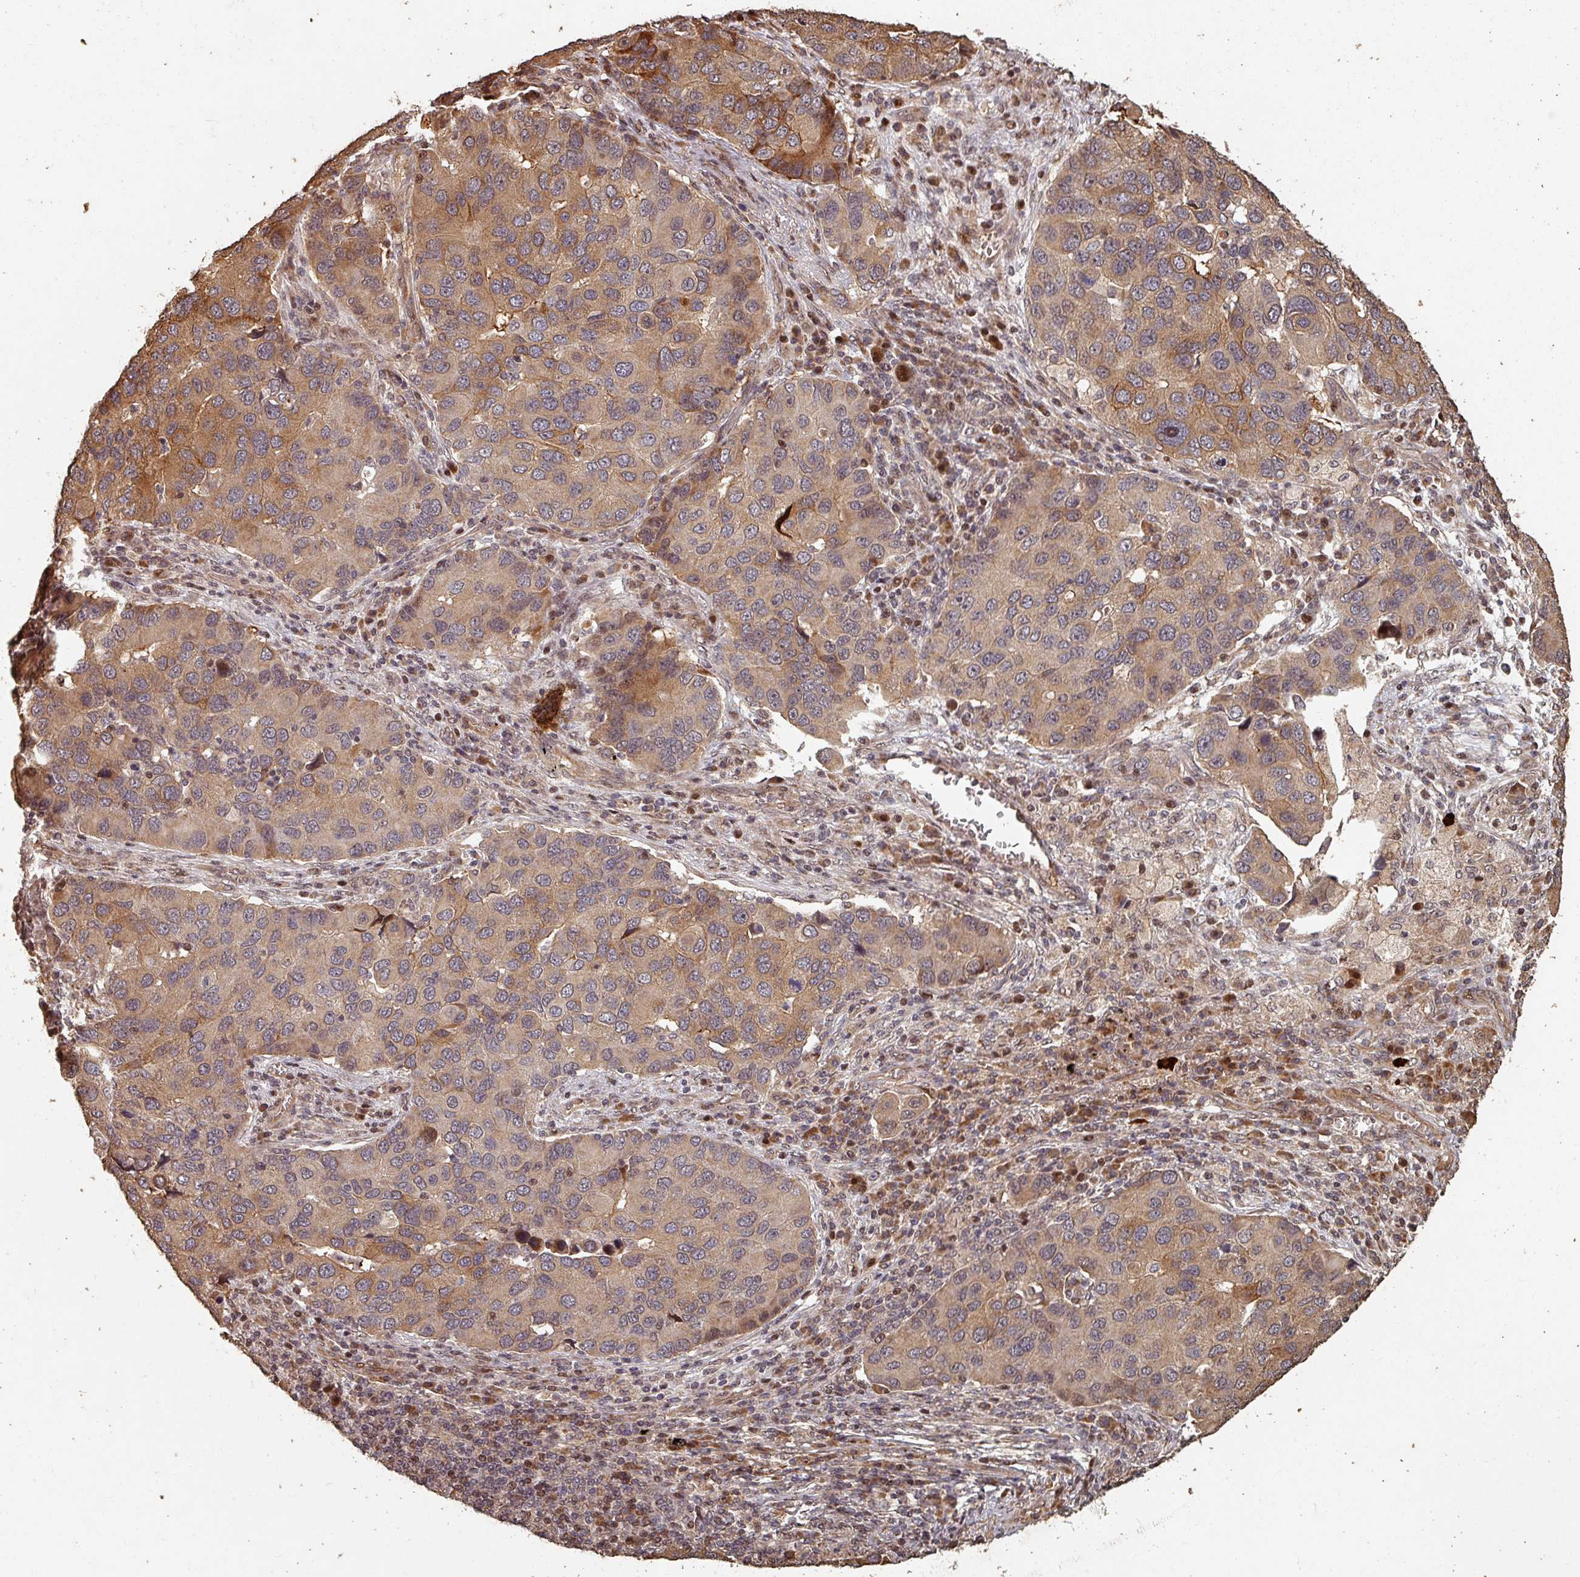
{"staining": {"intensity": "moderate", "quantity": ">75%", "location": "cytoplasmic/membranous"}, "tissue": "lung cancer", "cell_type": "Tumor cells", "image_type": "cancer", "snomed": [{"axis": "morphology", "description": "Aneuploidy"}, {"axis": "morphology", "description": "Adenocarcinoma, NOS"}, {"axis": "topography", "description": "Lymph node"}, {"axis": "topography", "description": "Lung"}], "caption": "Tumor cells reveal medium levels of moderate cytoplasmic/membranous staining in about >75% of cells in human lung cancer.", "gene": "EID1", "patient": {"sex": "female", "age": 74}}